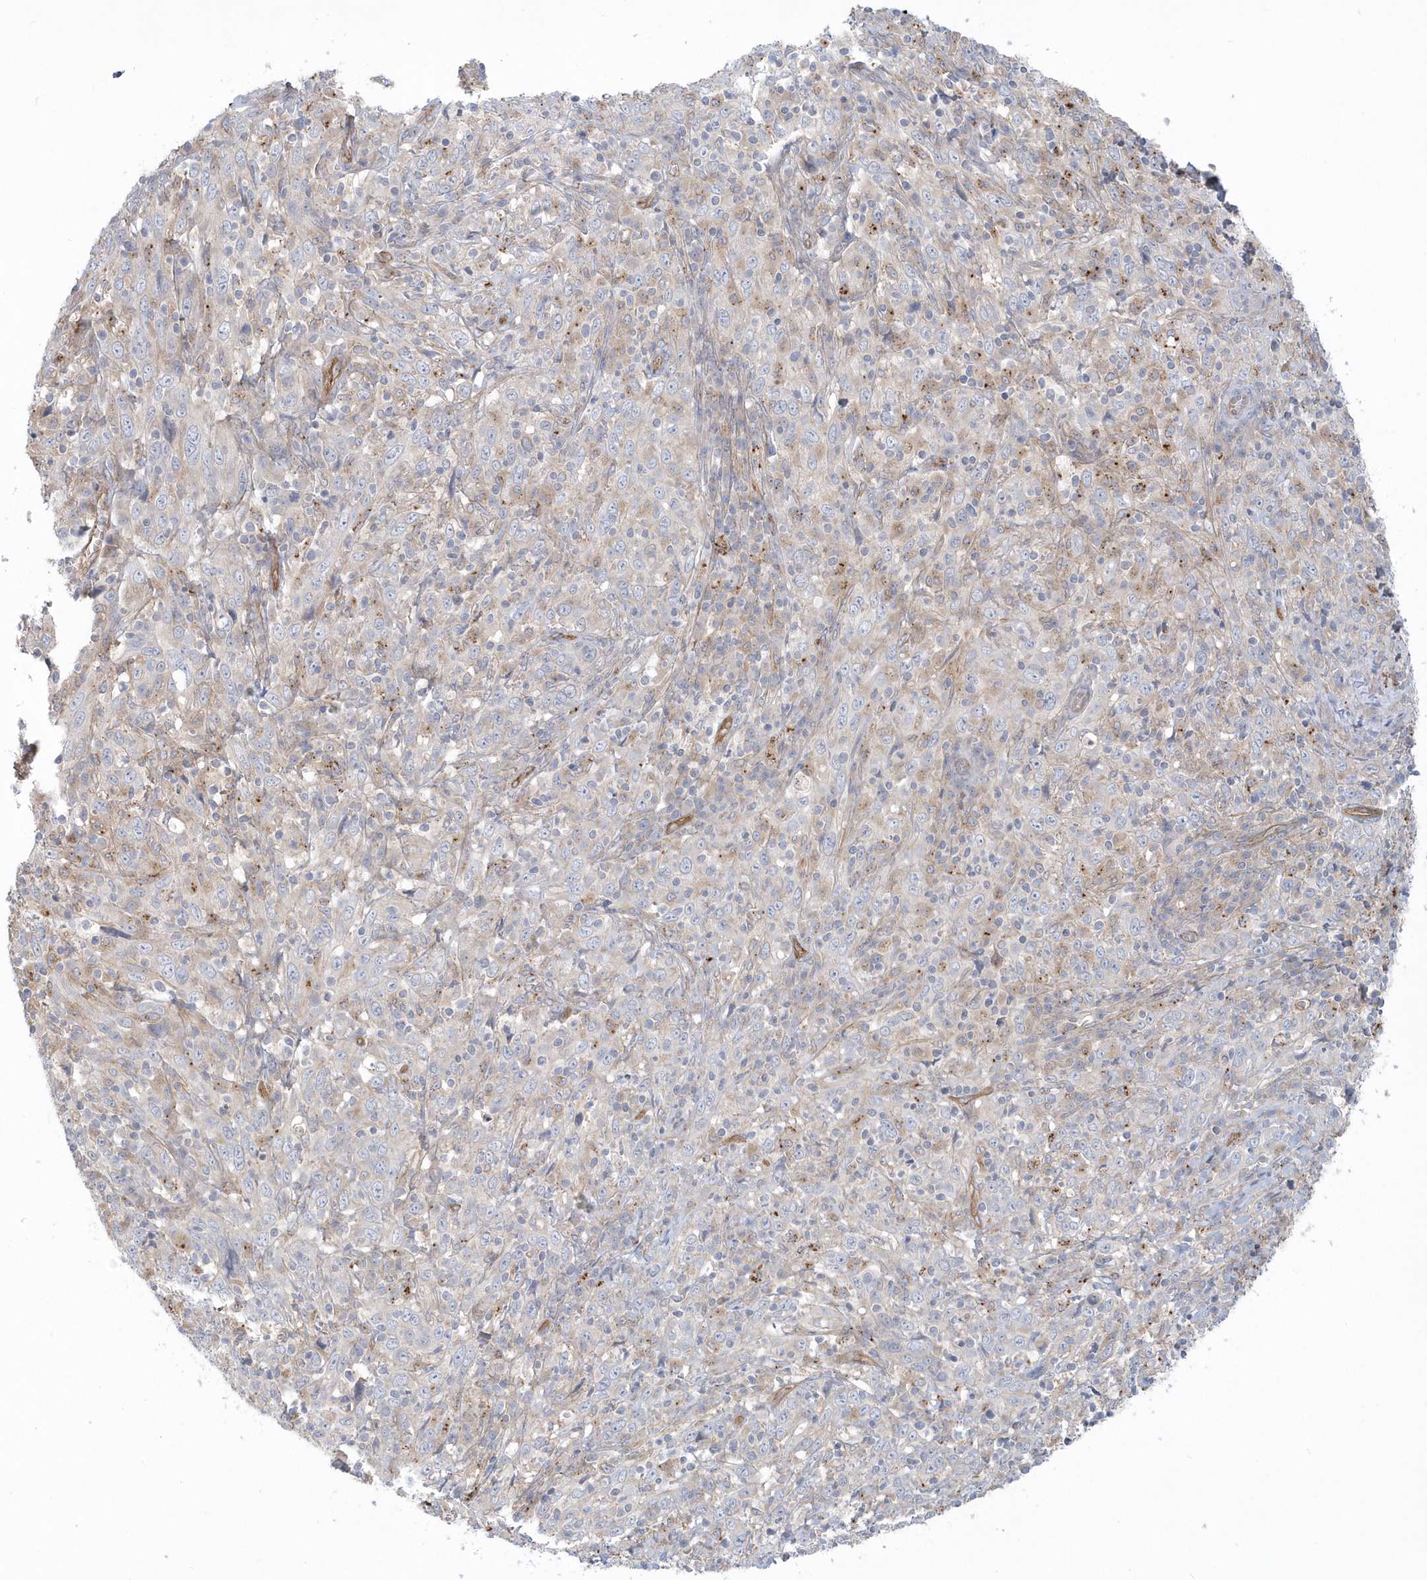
{"staining": {"intensity": "negative", "quantity": "none", "location": "none"}, "tissue": "cervical cancer", "cell_type": "Tumor cells", "image_type": "cancer", "snomed": [{"axis": "morphology", "description": "Squamous cell carcinoma, NOS"}, {"axis": "topography", "description": "Cervix"}], "caption": "Squamous cell carcinoma (cervical) stained for a protein using immunohistochemistry displays no expression tumor cells.", "gene": "RAI14", "patient": {"sex": "female", "age": 46}}